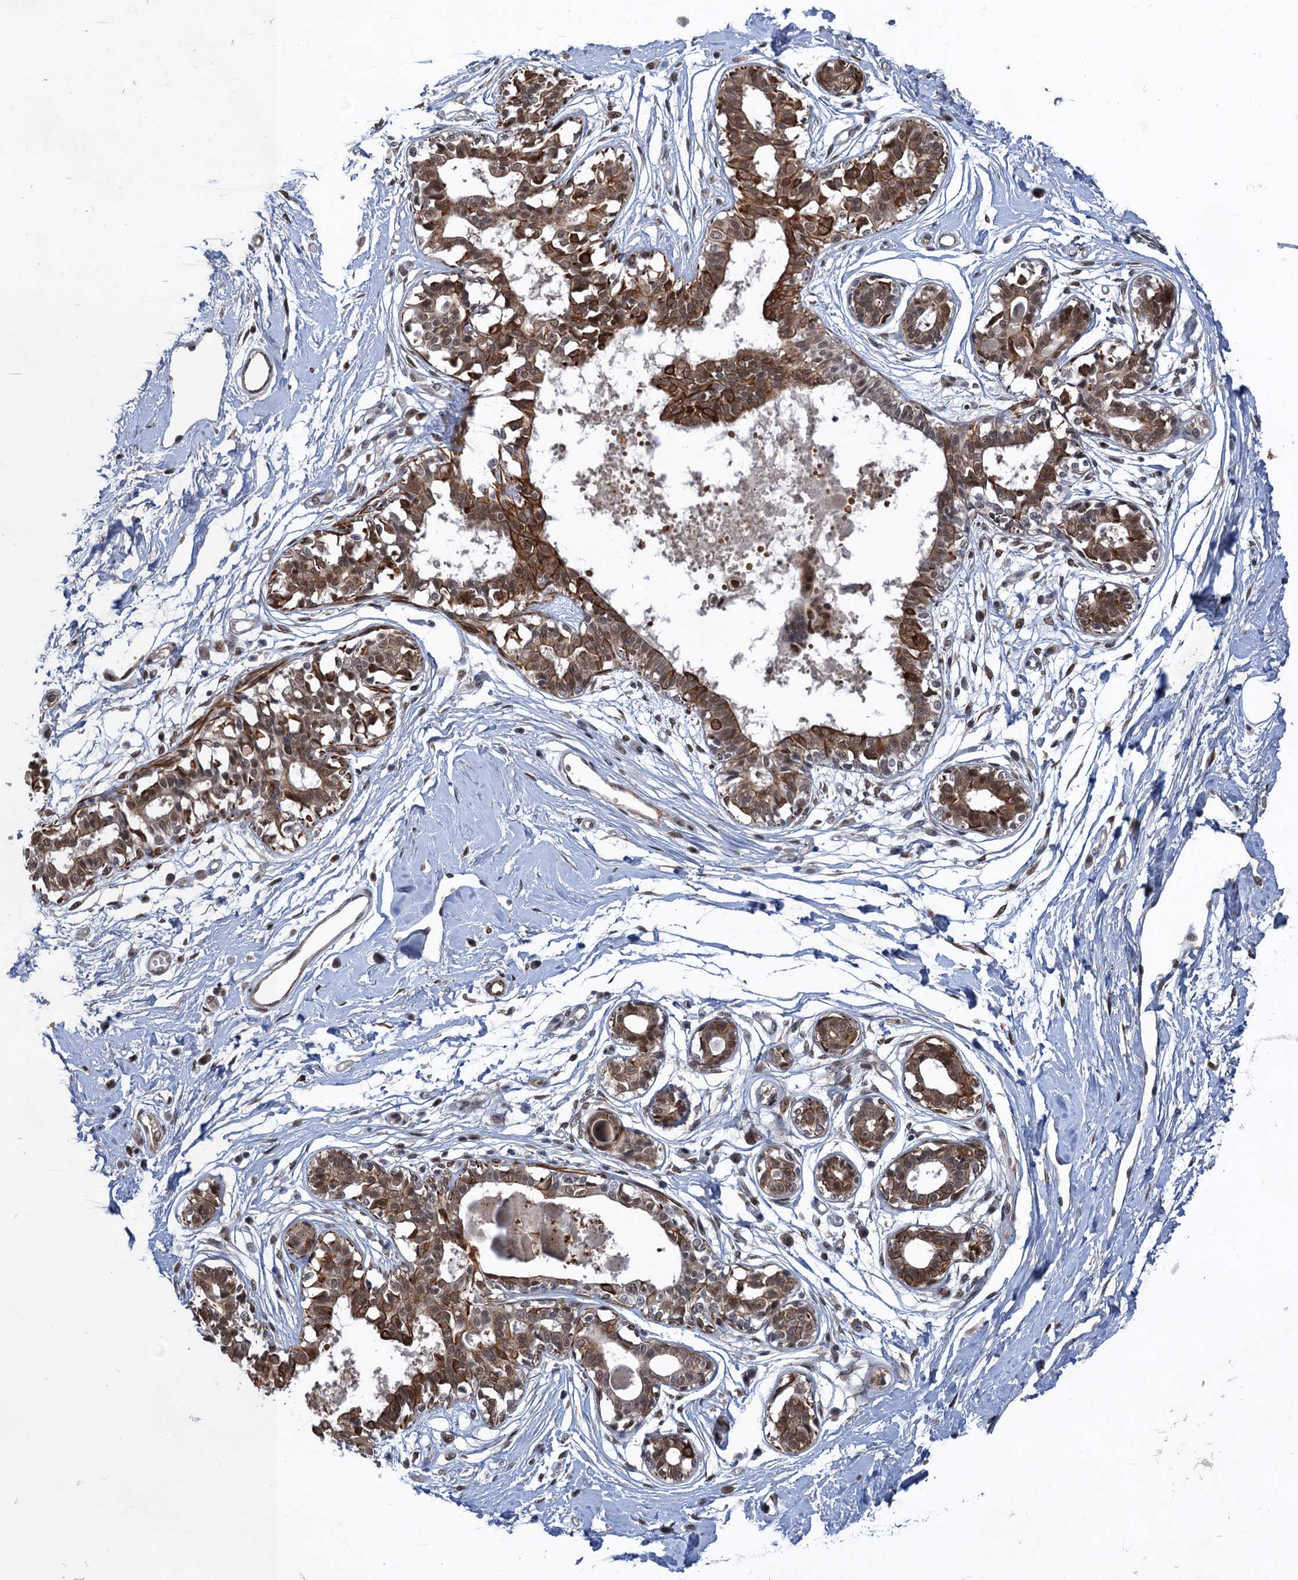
{"staining": {"intensity": "moderate", "quantity": "<25%", "location": "cytoplasmic/membranous"}, "tissue": "breast", "cell_type": "Adipocytes", "image_type": "normal", "snomed": [{"axis": "morphology", "description": "Normal tissue, NOS"}, {"axis": "topography", "description": "Breast"}], "caption": "Immunohistochemical staining of benign breast shows low levels of moderate cytoplasmic/membranous staining in about <25% of adipocytes. The staining was performed using DAB to visualize the protein expression in brown, while the nuclei were stained in blue with hematoxylin (Magnification: 20x).", "gene": "TTC31", "patient": {"sex": "female", "age": 45}}